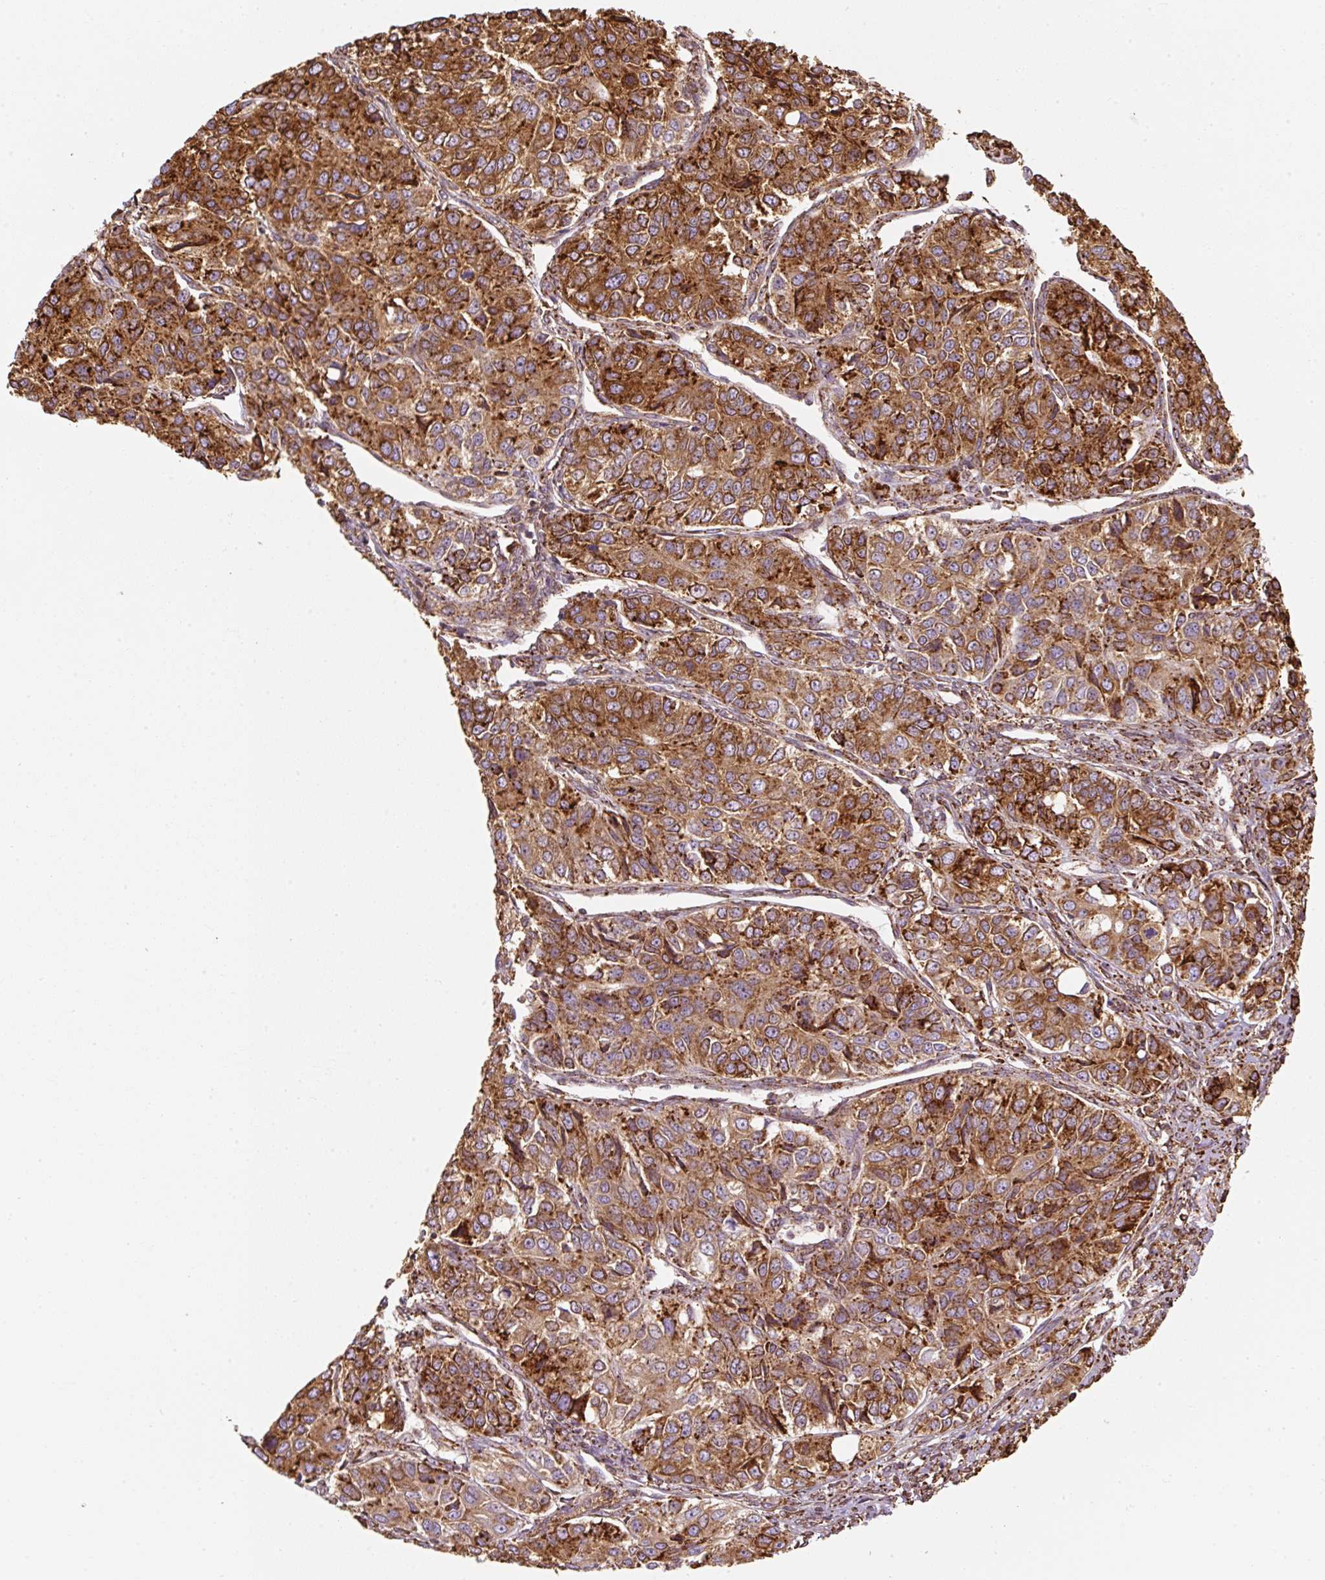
{"staining": {"intensity": "strong", "quantity": ">75%", "location": "cytoplasmic/membranous"}, "tissue": "ovarian cancer", "cell_type": "Tumor cells", "image_type": "cancer", "snomed": [{"axis": "morphology", "description": "Carcinoma, endometroid"}, {"axis": "topography", "description": "Ovary"}], "caption": "This photomicrograph exhibits ovarian cancer (endometroid carcinoma) stained with immunohistochemistry to label a protein in brown. The cytoplasmic/membranous of tumor cells show strong positivity for the protein. Nuclei are counter-stained blue.", "gene": "PRKCSH", "patient": {"sex": "female", "age": 51}}